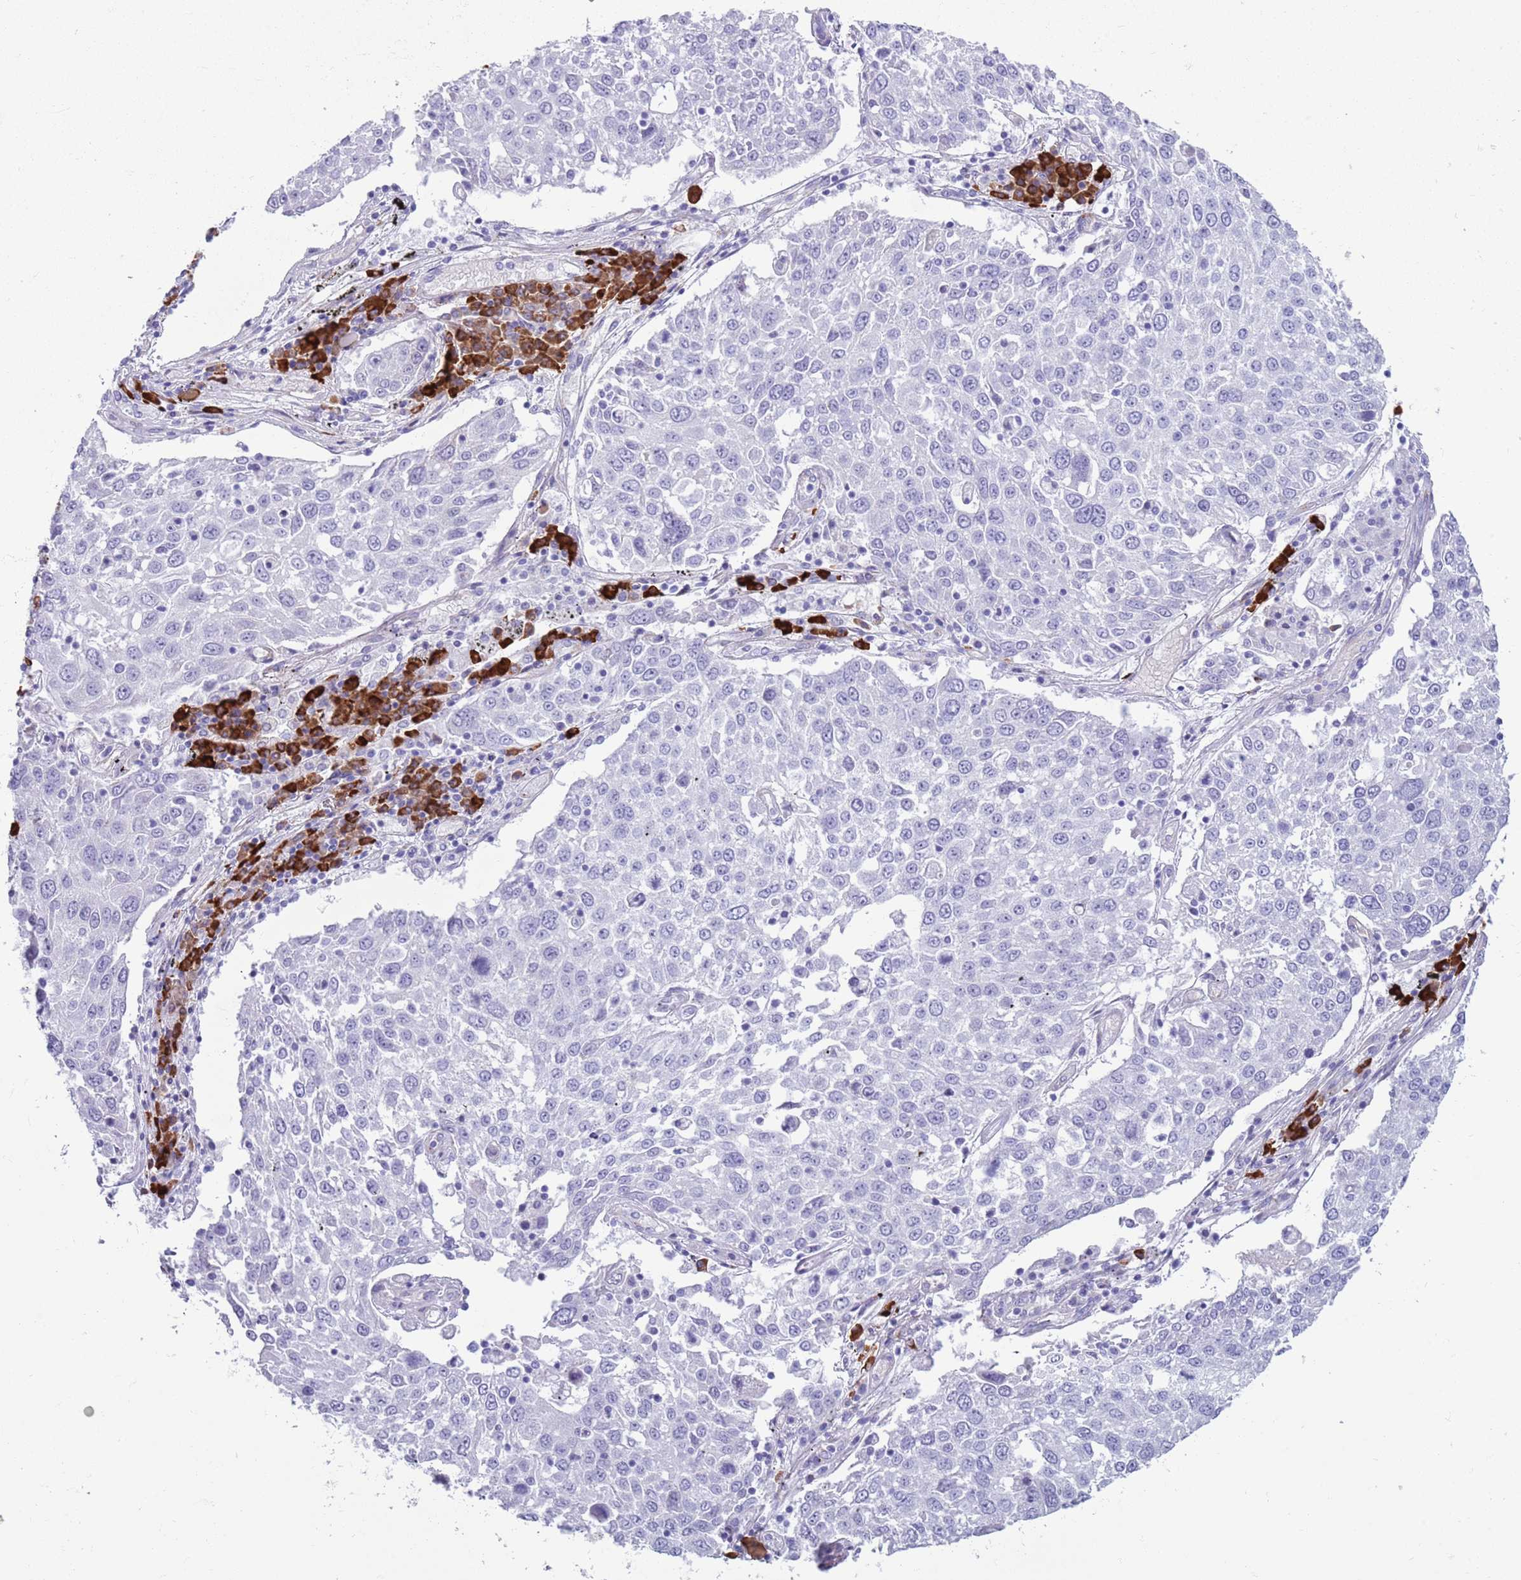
{"staining": {"intensity": "negative", "quantity": "none", "location": "none"}, "tissue": "lung cancer", "cell_type": "Tumor cells", "image_type": "cancer", "snomed": [{"axis": "morphology", "description": "Squamous cell carcinoma, NOS"}, {"axis": "topography", "description": "Lung"}], "caption": "A photomicrograph of human squamous cell carcinoma (lung) is negative for staining in tumor cells. The staining was performed using DAB (3,3'-diaminobenzidine) to visualize the protein expression in brown, while the nuclei were stained in blue with hematoxylin (Magnification: 20x).", "gene": "LY6G5B", "patient": {"sex": "male", "age": 65}}